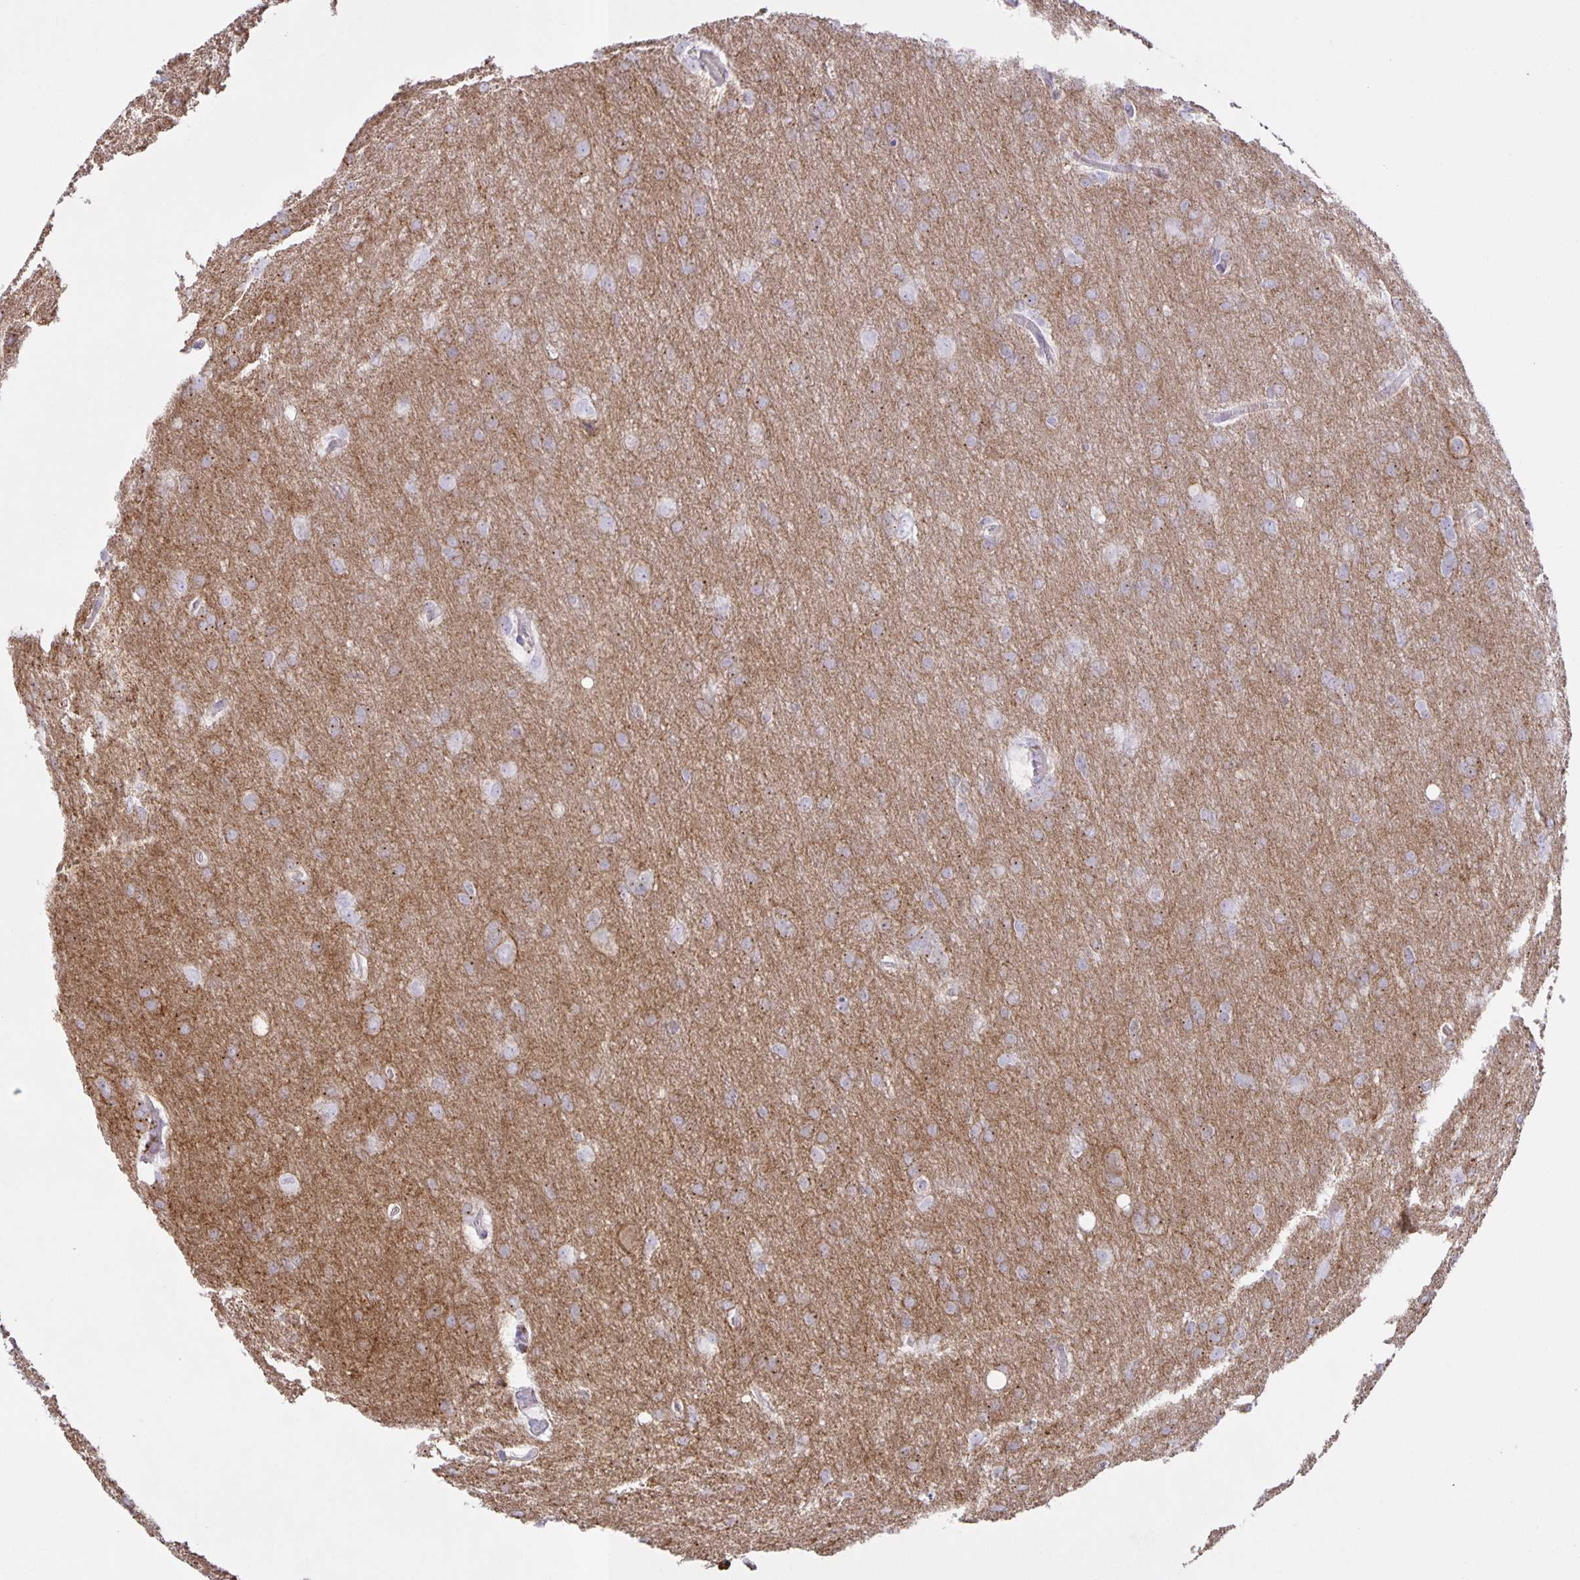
{"staining": {"intensity": "negative", "quantity": "none", "location": "none"}, "tissue": "glioma", "cell_type": "Tumor cells", "image_type": "cancer", "snomed": [{"axis": "morphology", "description": "Glioma, malignant, High grade"}, {"axis": "topography", "description": "Brain"}], "caption": "DAB (3,3'-diaminobenzidine) immunohistochemical staining of human glioma reveals no significant positivity in tumor cells.", "gene": "SRCIN1", "patient": {"sex": "male", "age": 53}}